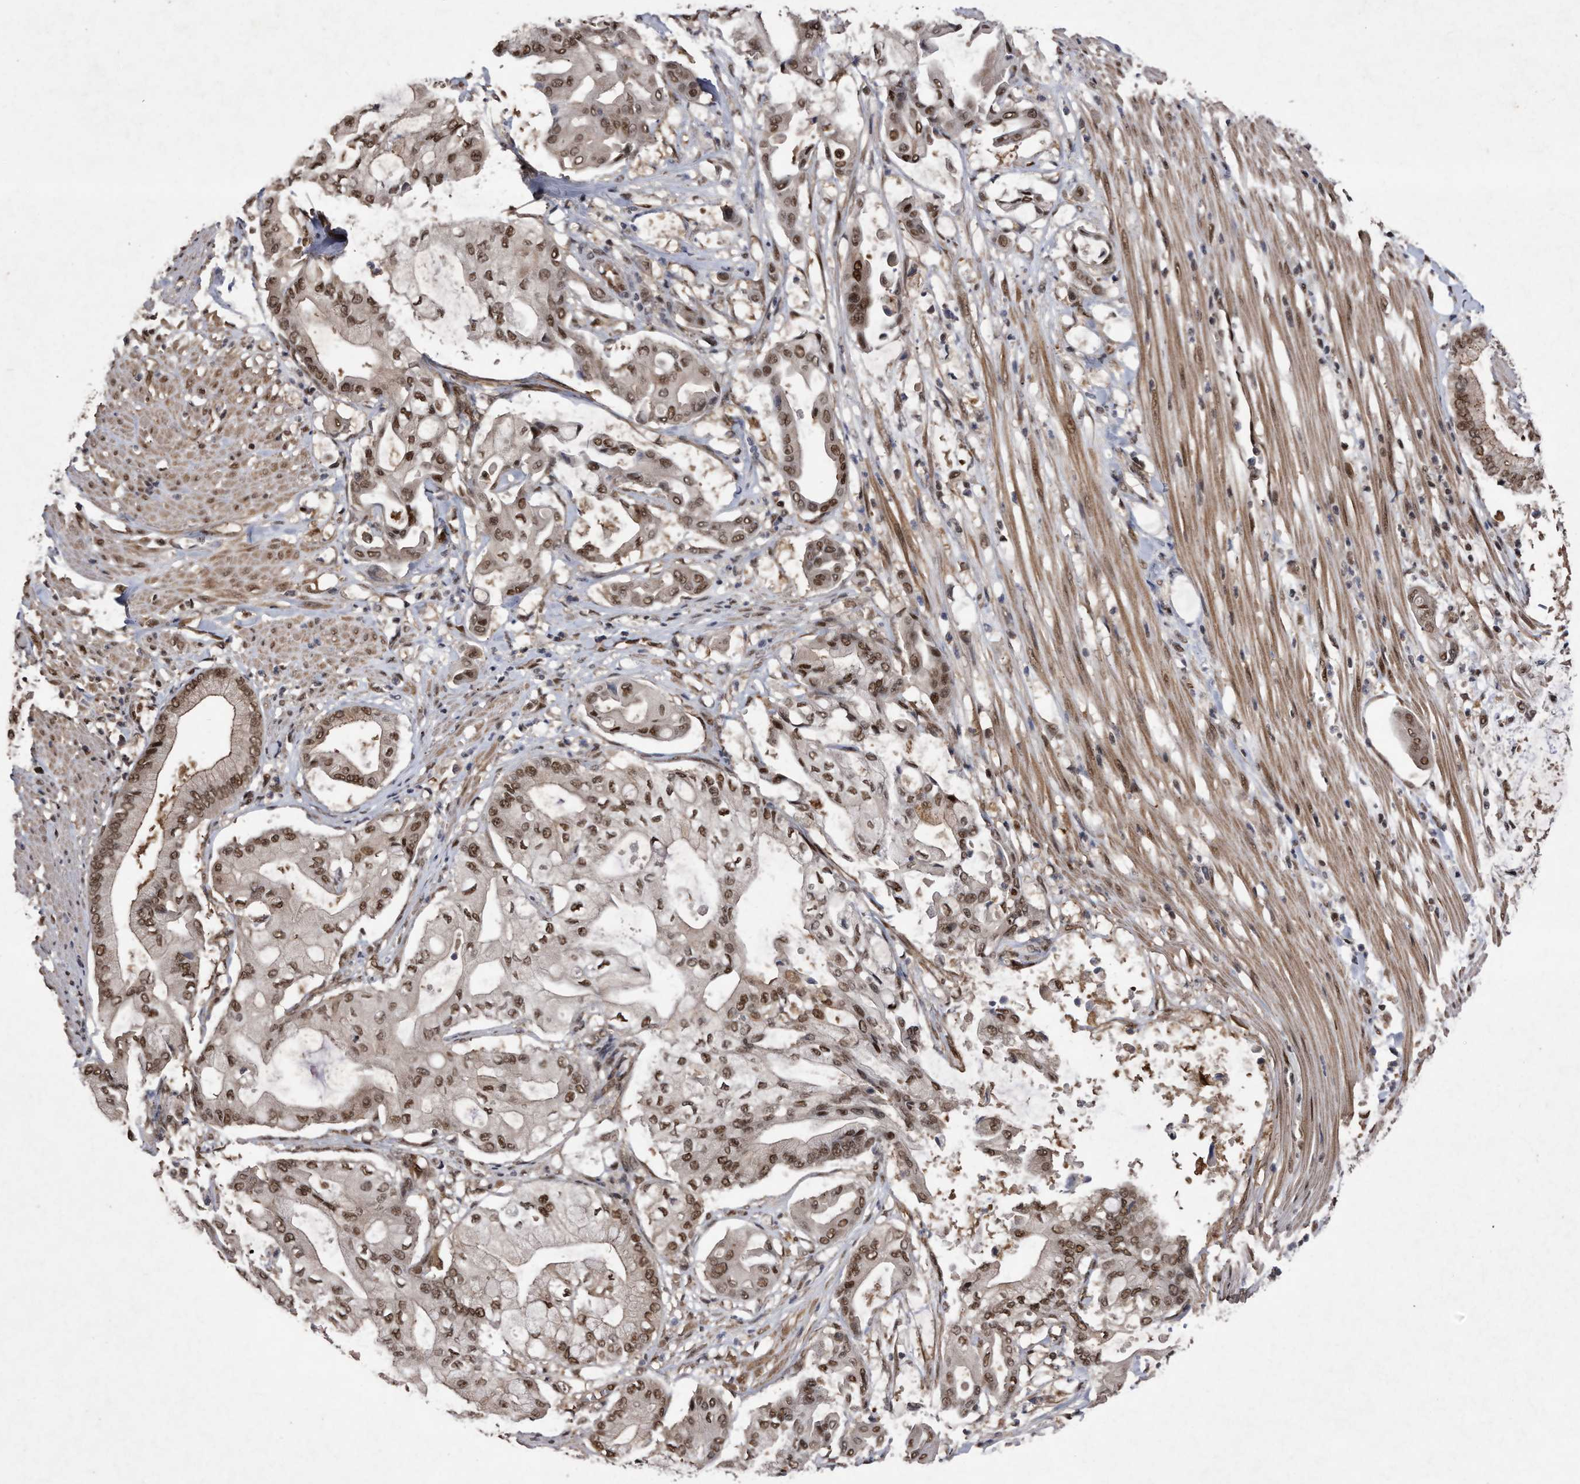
{"staining": {"intensity": "moderate", "quantity": ">75%", "location": "nuclear"}, "tissue": "pancreatic cancer", "cell_type": "Tumor cells", "image_type": "cancer", "snomed": [{"axis": "morphology", "description": "Adenocarcinoma, NOS"}, {"axis": "morphology", "description": "Adenocarcinoma, metastatic, NOS"}, {"axis": "topography", "description": "Lymph node"}, {"axis": "topography", "description": "Pancreas"}, {"axis": "topography", "description": "Duodenum"}], "caption": "A brown stain highlights moderate nuclear positivity of a protein in human pancreatic cancer tumor cells. The protein of interest is shown in brown color, while the nuclei are stained blue.", "gene": "RAD23B", "patient": {"sex": "female", "age": 64}}